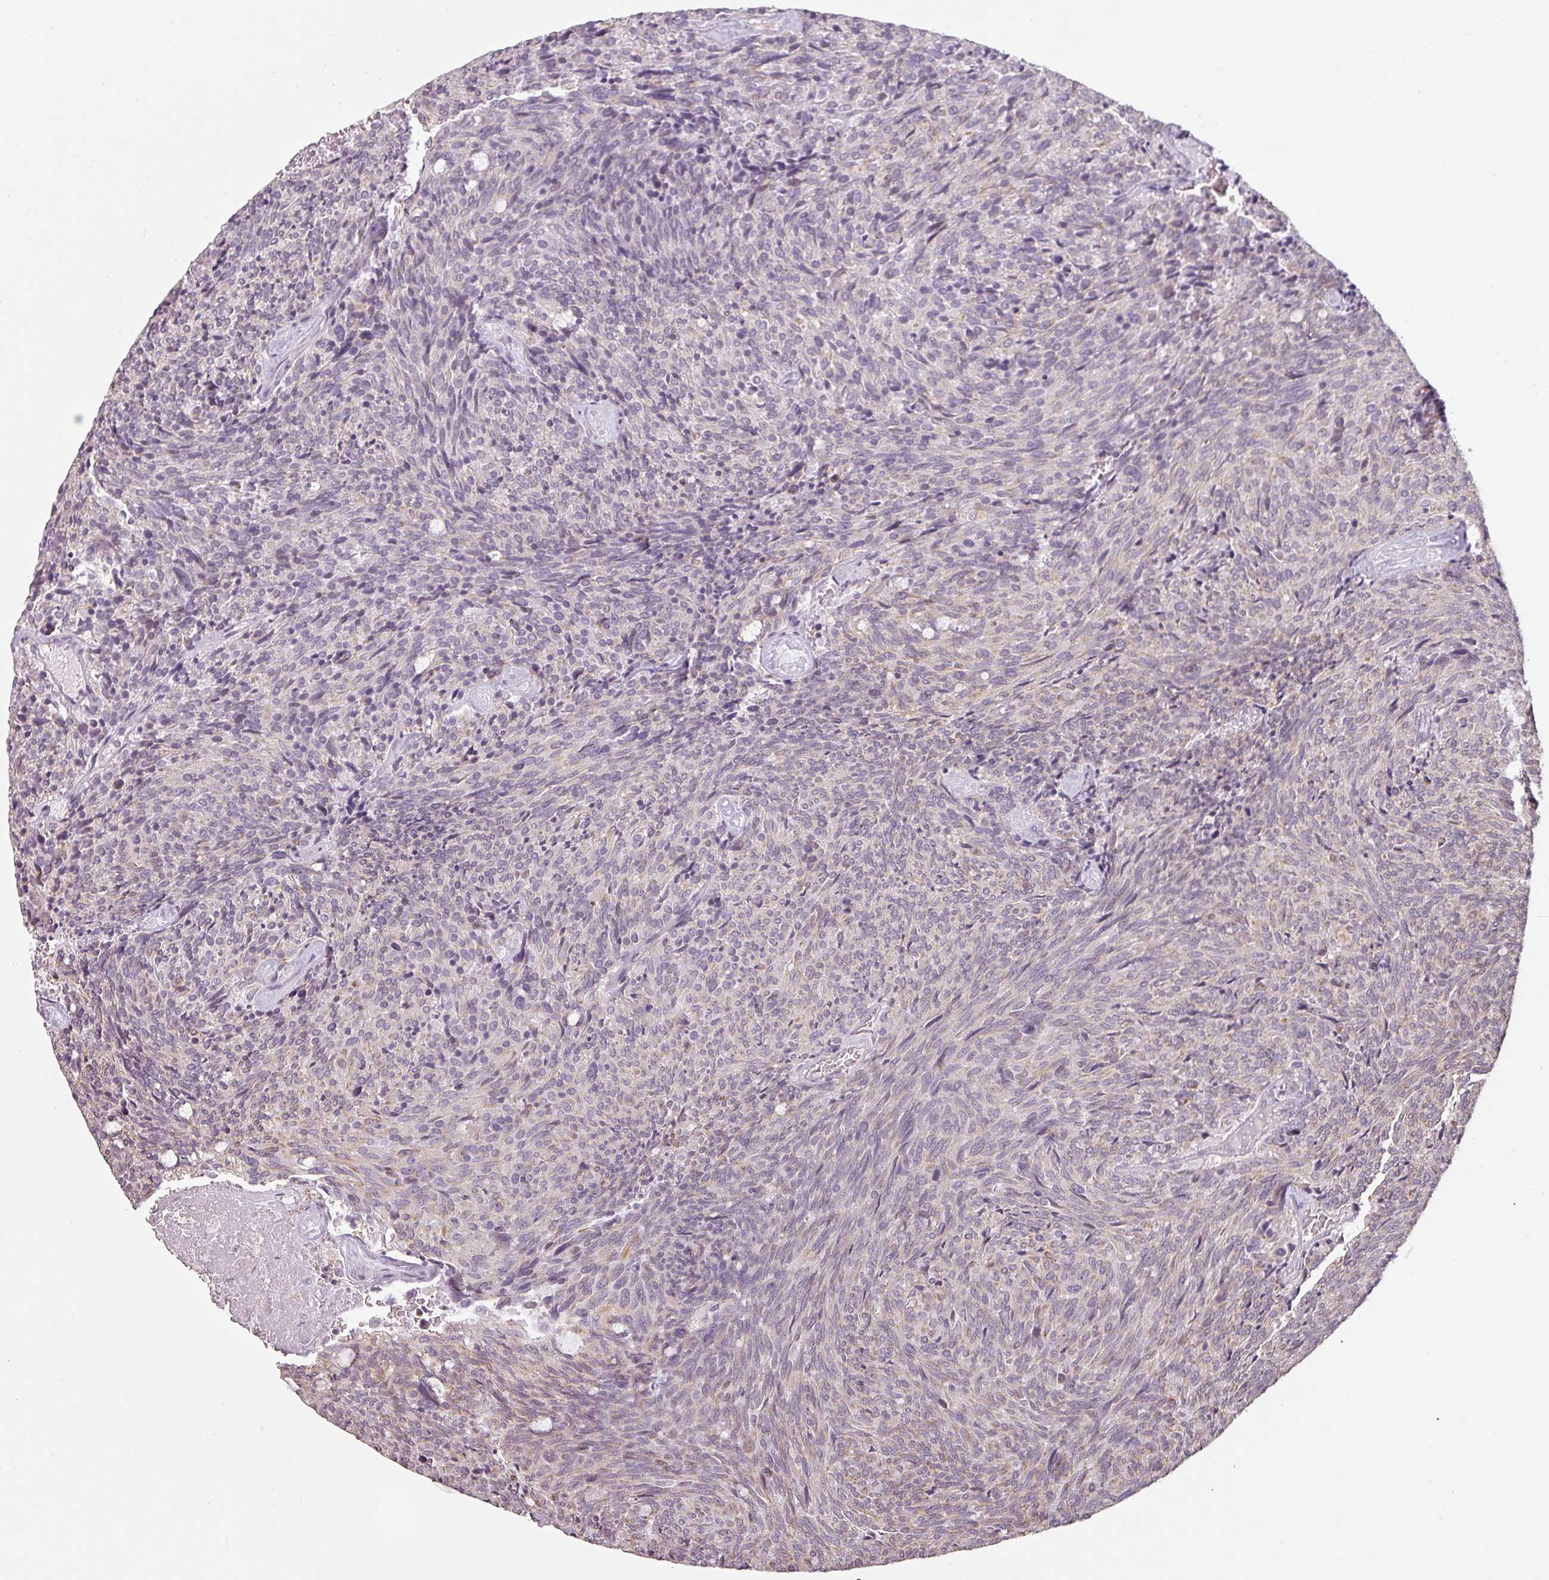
{"staining": {"intensity": "weak", "quantity": "25%-75%", "location": "cytoplasmic/membranous"}, "tissue": "carcinoid", "cell_type": "Tumor cells", "image_type": "cancer", "snomed": [{"axis": "morphology", "description": "Carcinoid, malignant, NOS"}, {"axis": "topography", "description": "Pancreas"}], "caption": "Protein staining of carcinoid (malignant) tissue displays weak cytoplasmic/membranous expression in about 25%-75% of tumor cells. The staining is performed using DAB brown chromogen to label protein expression. The nuclei are counter-stained blue using hematoxylin.", "gene": "LYPLA1", "patient": {"sex": "female", "age": 54}}